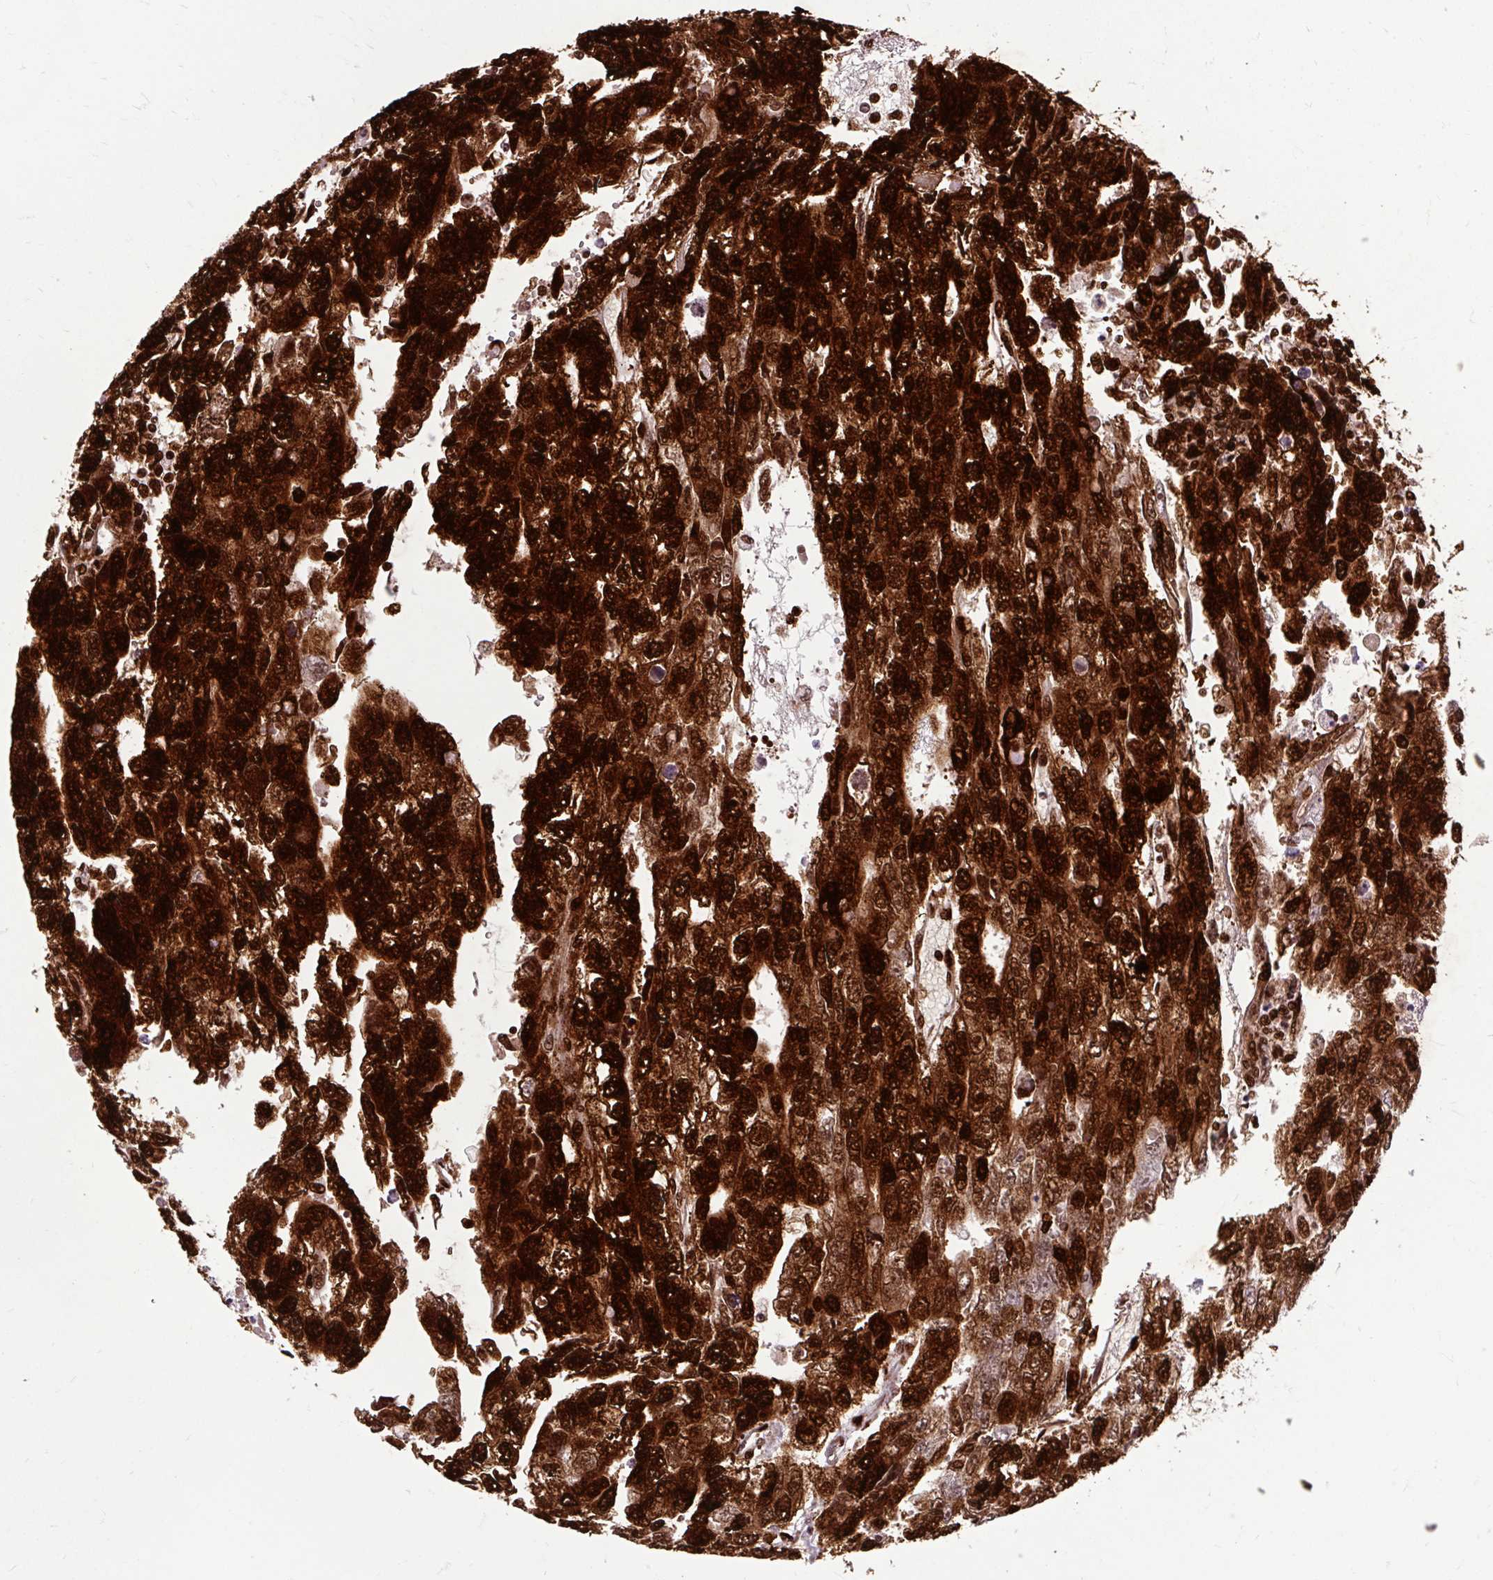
{"staining": {"intensity": "strong", "quantity": ">75%", "location": "cytoplasmic/membranous,nuclear"}, "tissue": "testis cancer", "cell_type": "Tumor cells", "image_type": "cancer", "snomed": [{"axis": "morphology", "description": "Carcinoma, Embryonal, NOS"}, {"axis": "topography", "description": "Testis"}], "caption": "Immunohistochemistry of testis cancer reveals high levels of strong cytoplasmic/membranous and nuclear positivity in about >75% of tumor cells.", "gene": "FUS", "patient": {"sex": "male", "age": 20}}